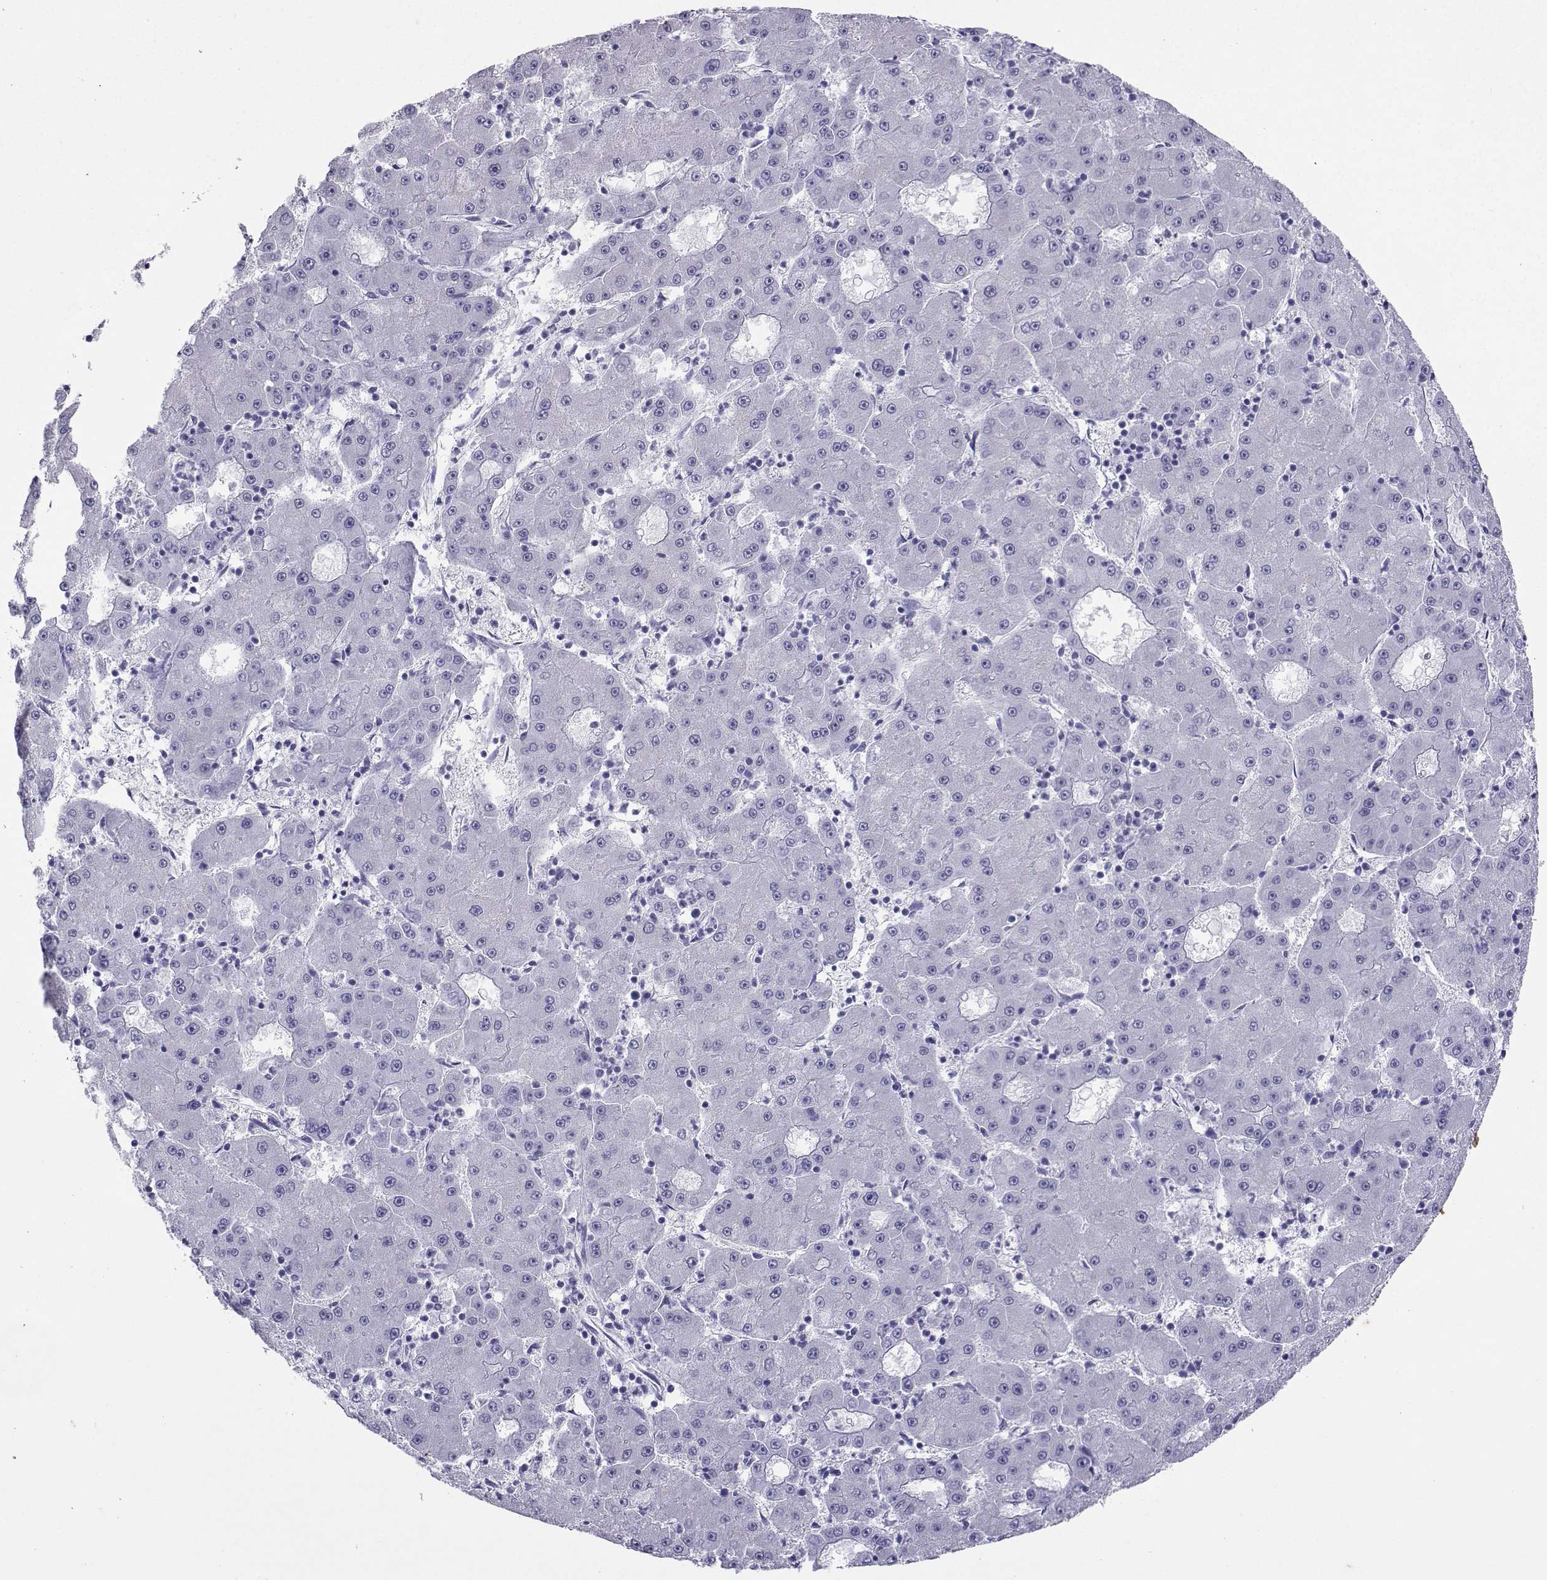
{"staining": {"intensity": "negative", "quantity": "none", "location": "none"}, "tissue": "liver cancer", "cell_type": "Tumor cells", "image_type": "cancer", "snomed": [{"axis": "morphology", "description": "Carcinoma, Hepatocellular, NOS"}, {"axis": "topography", "description": "Liver"}], "caption": "This is an IHC image of hepatocellular carcinoma (liver). There is no staining in tumor cells.", "gene": "LORICRIN", "patient": {"sex": "male", "age": 73}}